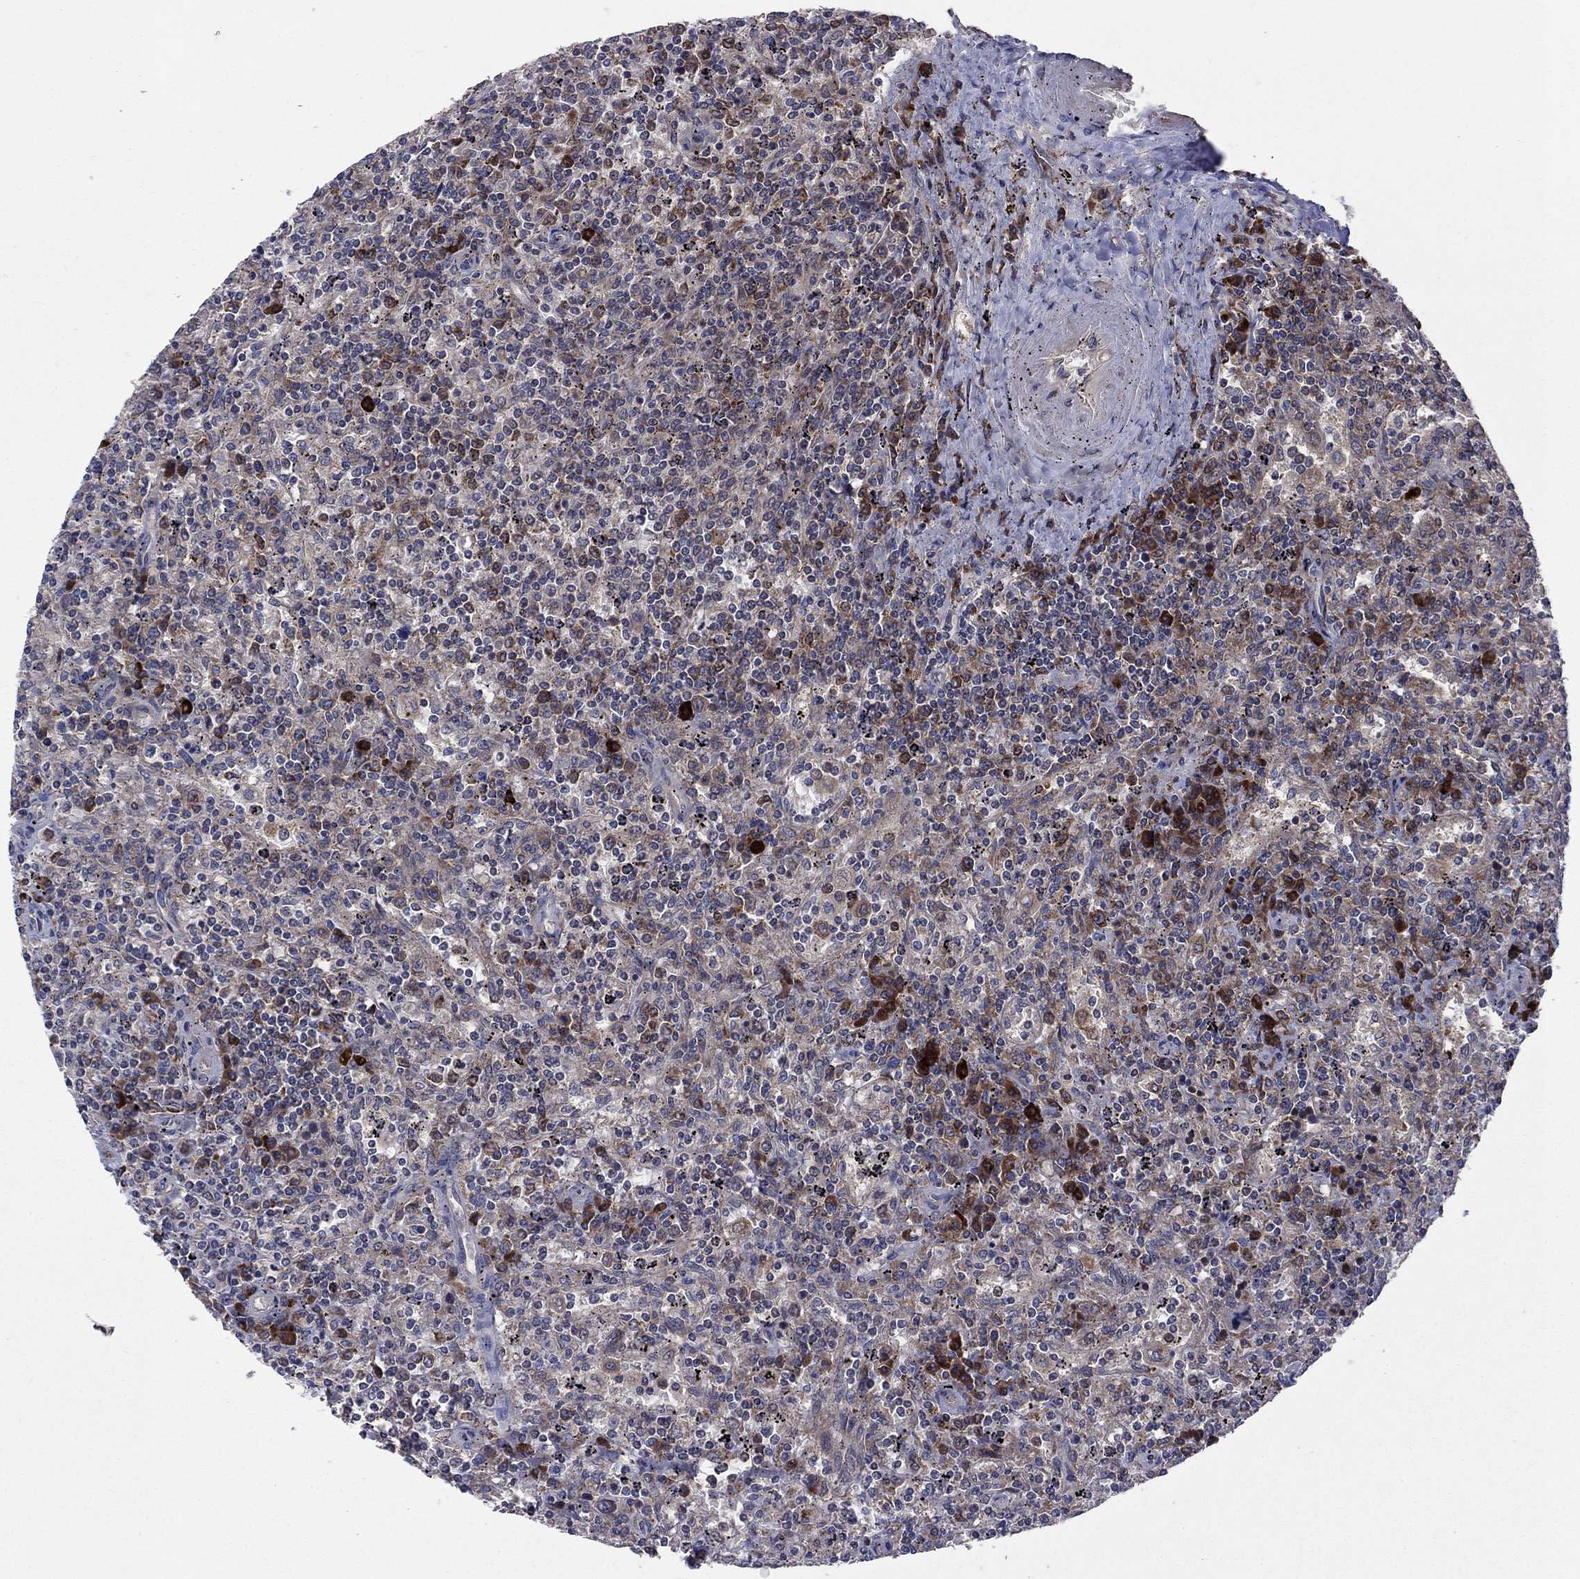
{"staining": {"intensity": "weak", "quantity": "25%-75%", "location": "cytoplasmic/membranous"}, "tissue": "lymphoma", "cell_type": "Tumor cells", "image_type": "cancer", "snomed": [{"axis": "morphology", "description": "Malignant lymphoma, non-Hodgkin's type, Low grade"}, {"axis": "topography", "description": "Spleen"}], "caption": "The image shows staining of lymphoma, revealing weak cytoplasmic/membranous protein staining (brown color) within tumor cells. Immunohistochemistry (ihc) stains the protein in brown and the nuclei are stained blue.", "gene": "MEA1", "patient": {"sex": "male", "age": 62}}